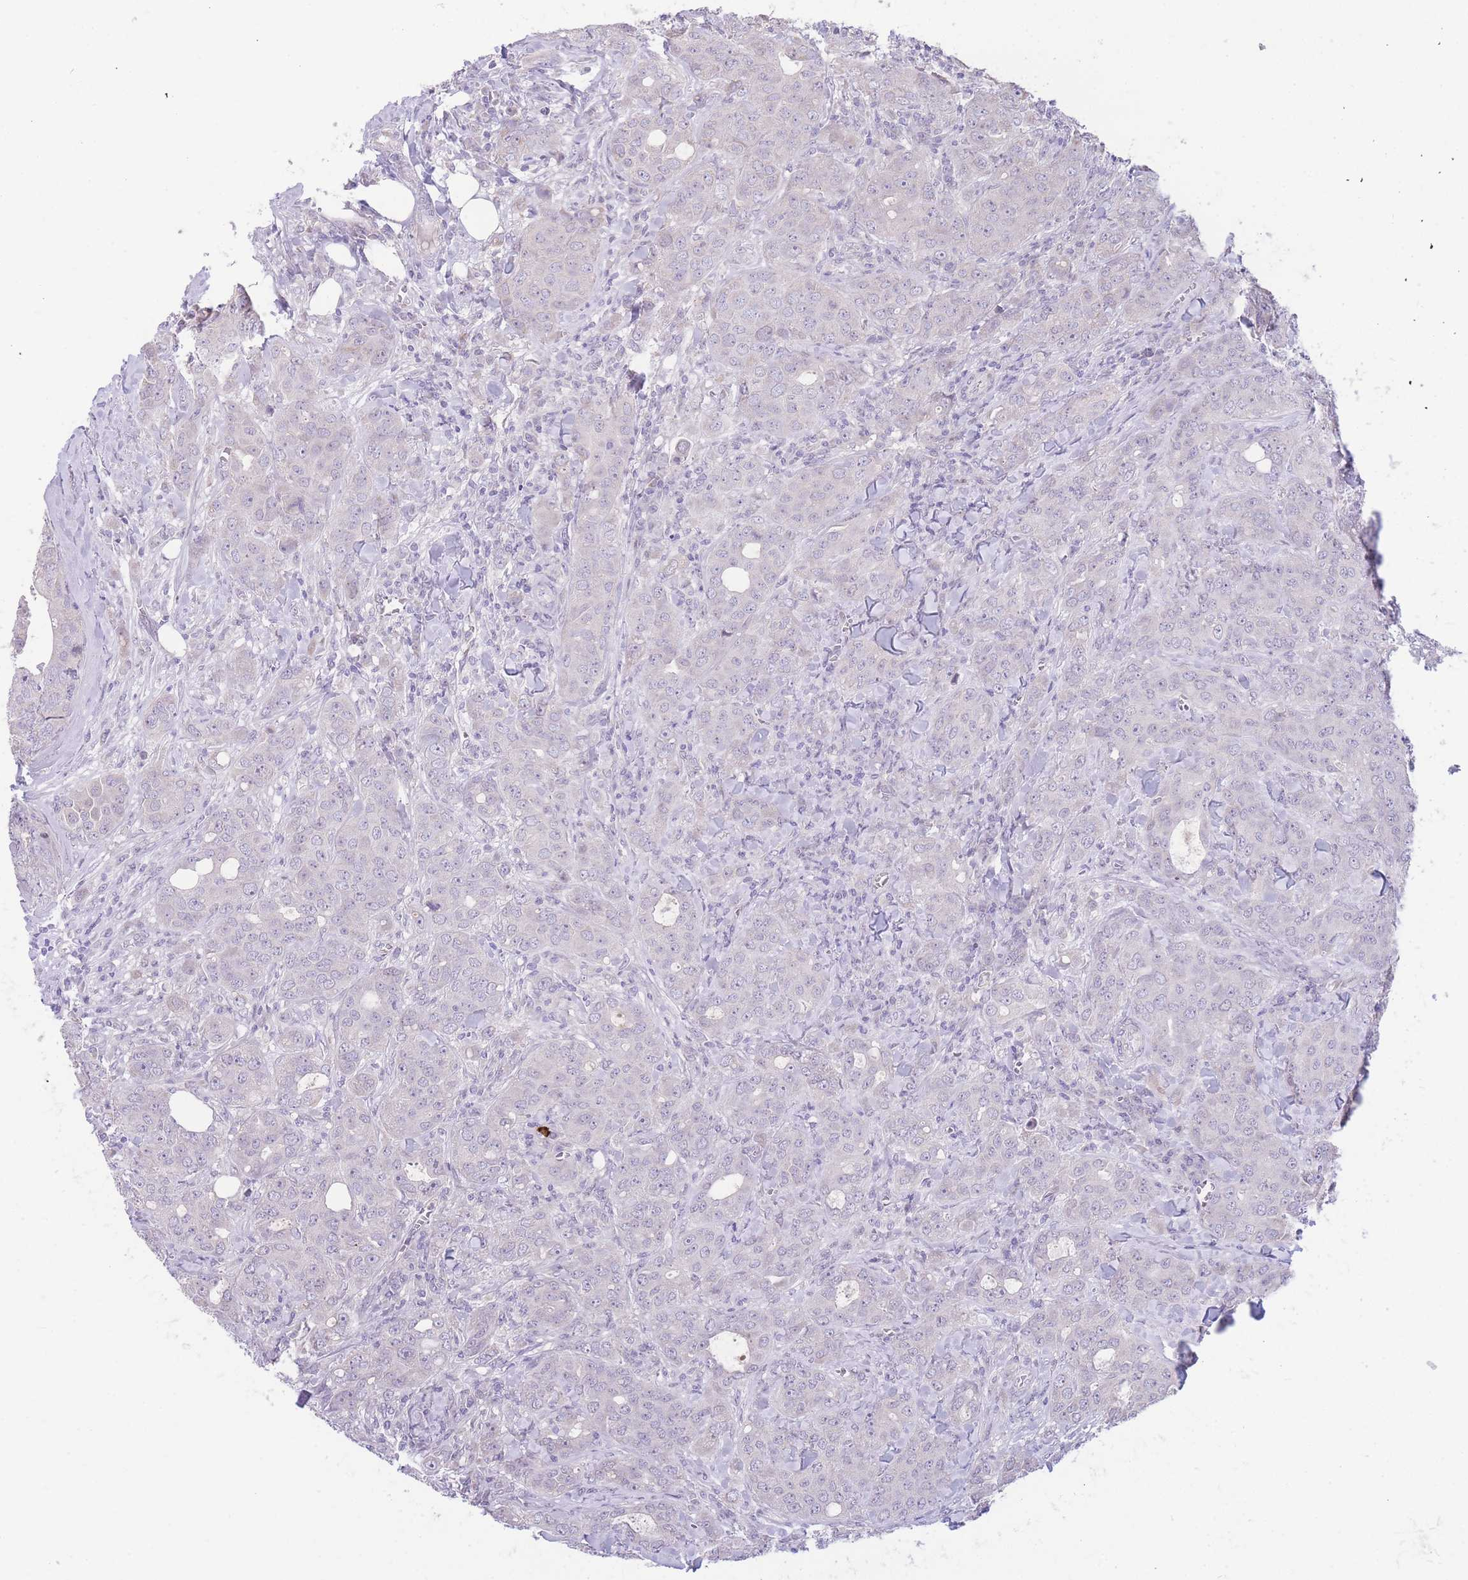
{"staining": {"intensity": "negative", "quantity": "none", "location": "none"}, "tissue": "breast cancer", "cell_type": "Tumor cells", "image_type": "cancer", "snomed": [{"axis": "morphology", "description": "Duct carcinoma"}, {"axis": "topography", "description": "Breast"}], "caption": "Photomicrograph shows no protein expression in tumor cells of breast cancer (infiltrating ductal carcinoma) tissue. (DAB (3,3'-diaminobenzidine) IHC visualized using brightfield microscopy, high magnification).", "gene": "SHCBP1", "patient": {"sex": "female", "age": 43}}